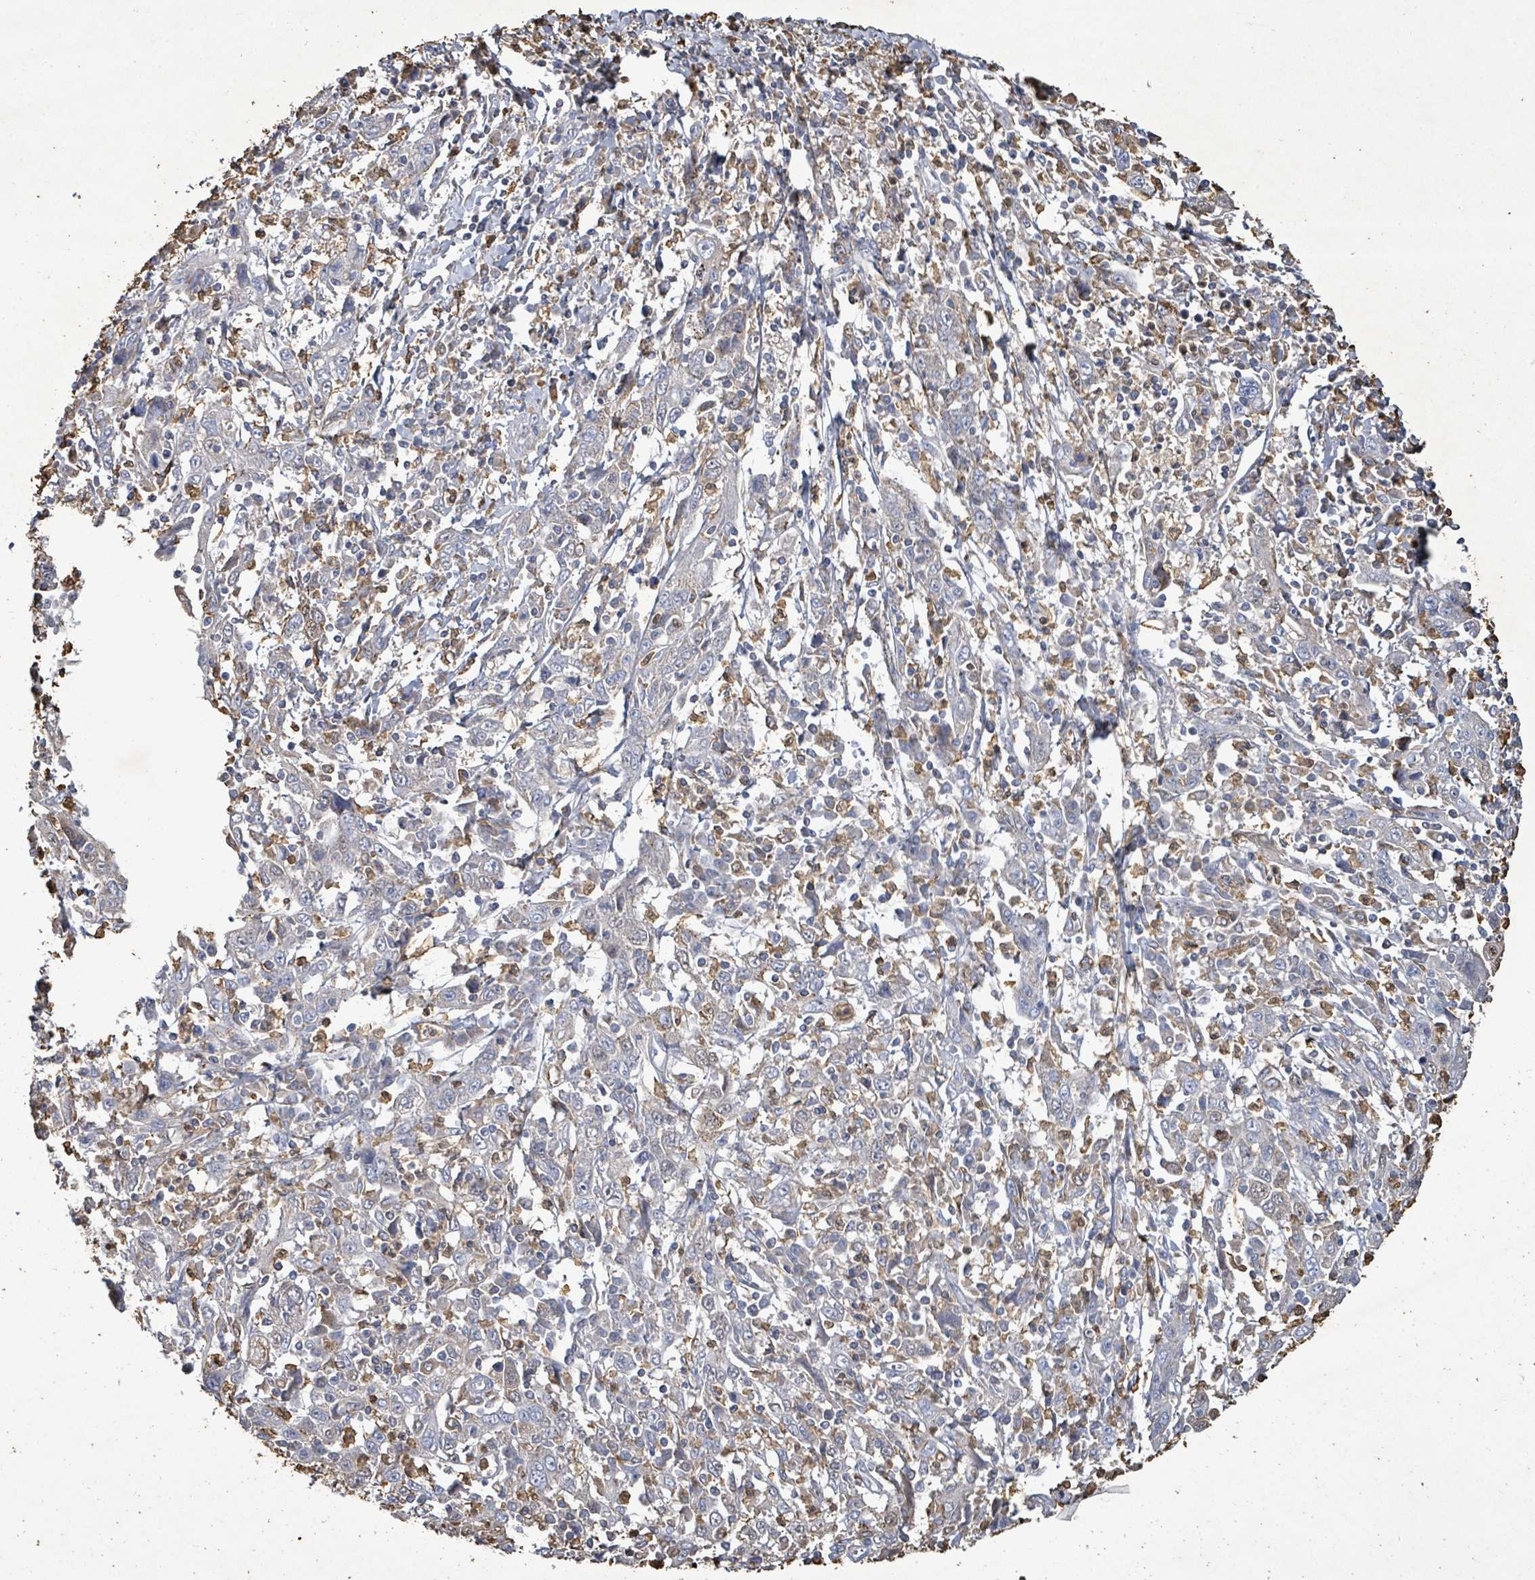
{"staining": {"intensity": "negative", "quantity": "none", "location": "none"}, "tissue": "cervical cancer", "cell_type": "Tumor cells", "image_type": "cancer", "snomed": [{"axis": "morphology", "description": "Squamous cell carcinoma, NOS"}, {"axis": "topography", "description": "Cervix"}], "caption": "There is no significant positivity in tumor cells of cervical cancer.", "gene": "FAM210A", "patient": {"sex": "female", "age": 46}}